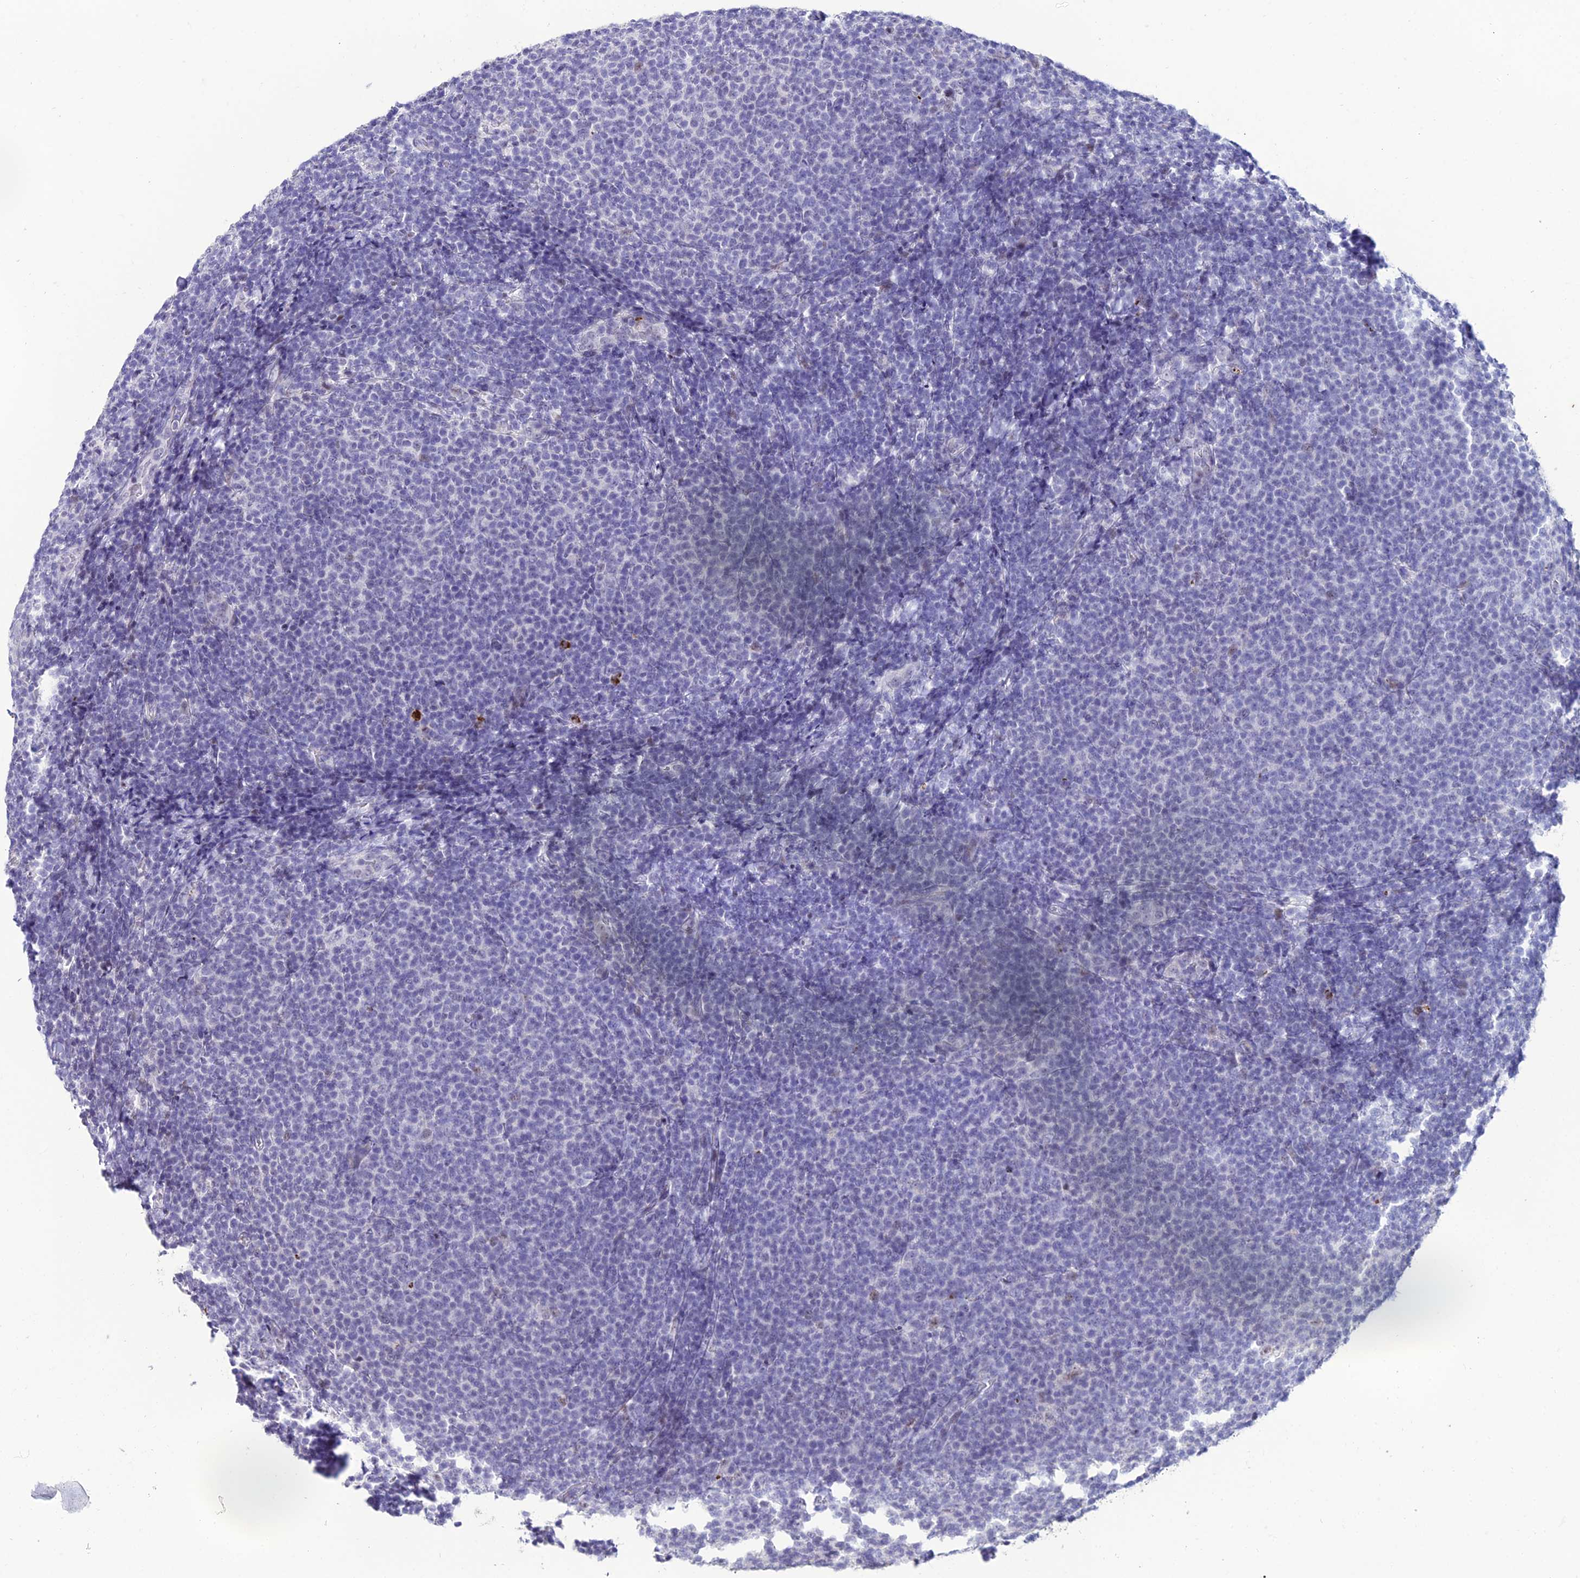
{"staining": {"intensity": "negative", "quantity": "none", "location": "none"}, "tissue": "lymphoma", "cell_type": "Tumor cells", "image_type": "cancer", "snomed": [{"axis": "morphology", "description": "Malignant lymphoma, non-Hodgkin's type, Low grade"}, {"axis": "topography", "description": "Lymph node"}], "caption": "Lymphoma was stained to show a protein in brown. There is no significant staining in tumor cells.", "gene": "MFSD2B", "patient": {"sex": "male", "age": 66}}